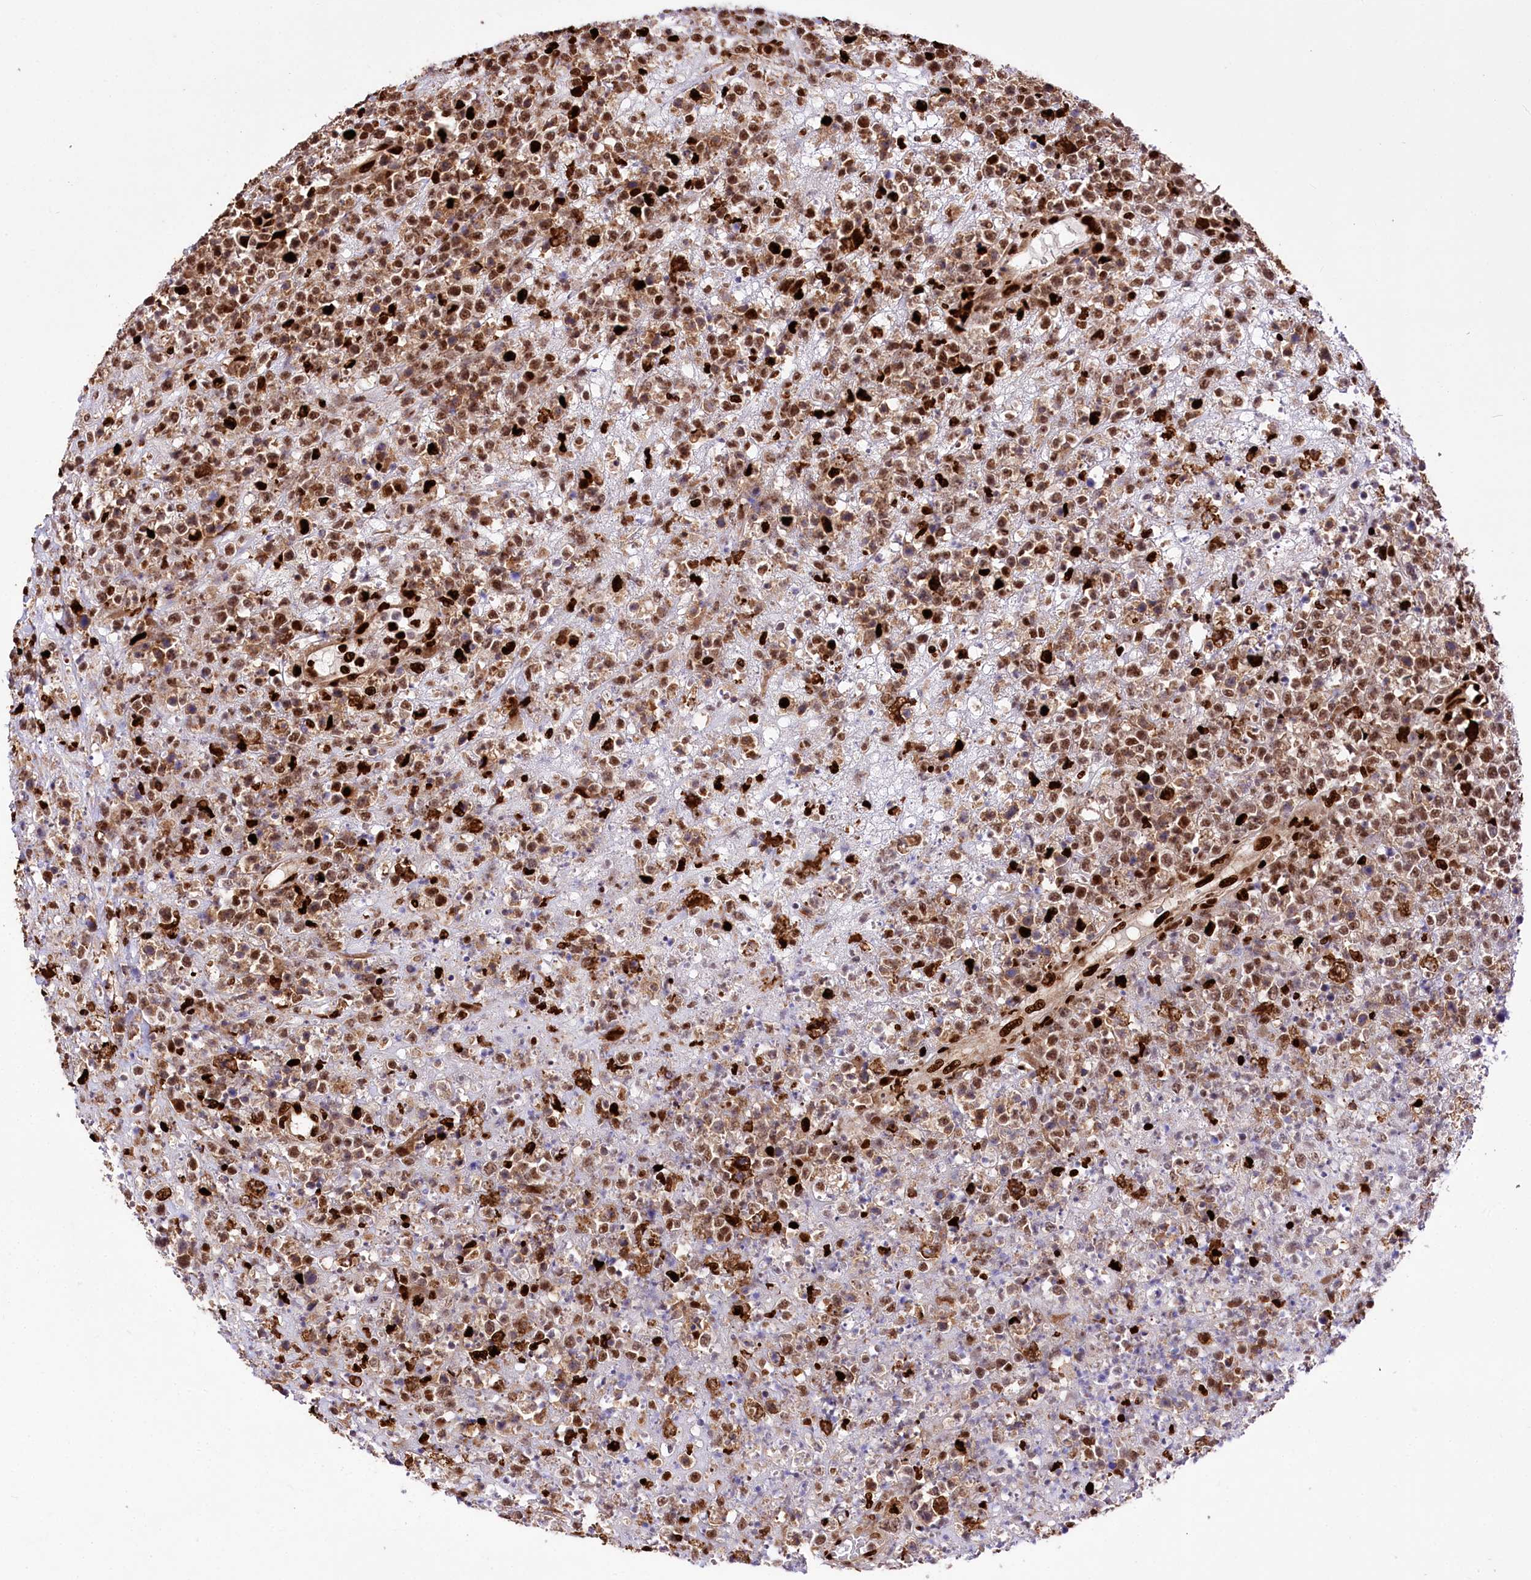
{"staining": {"intensity": "moderate", "quantity": ">75%", "location": "nuclear"}, "tissue": "lymphoma", "cell_type": "Tumor cells", "image_type": "cancer", "snomed": [{"axis": "morphology", "description": "Malignant lymphoma, non-Hodgkin's type, High grade"}, {"axis": "topography", "description": "Colon"}], "caption": "This is a micrograph of immunohistochemistry staining of lymphoma, which shows moderate positivity in the nuclear of tumor cells.", "gene": "FIGN", "patient": {"sex": "female", "age": 53}}